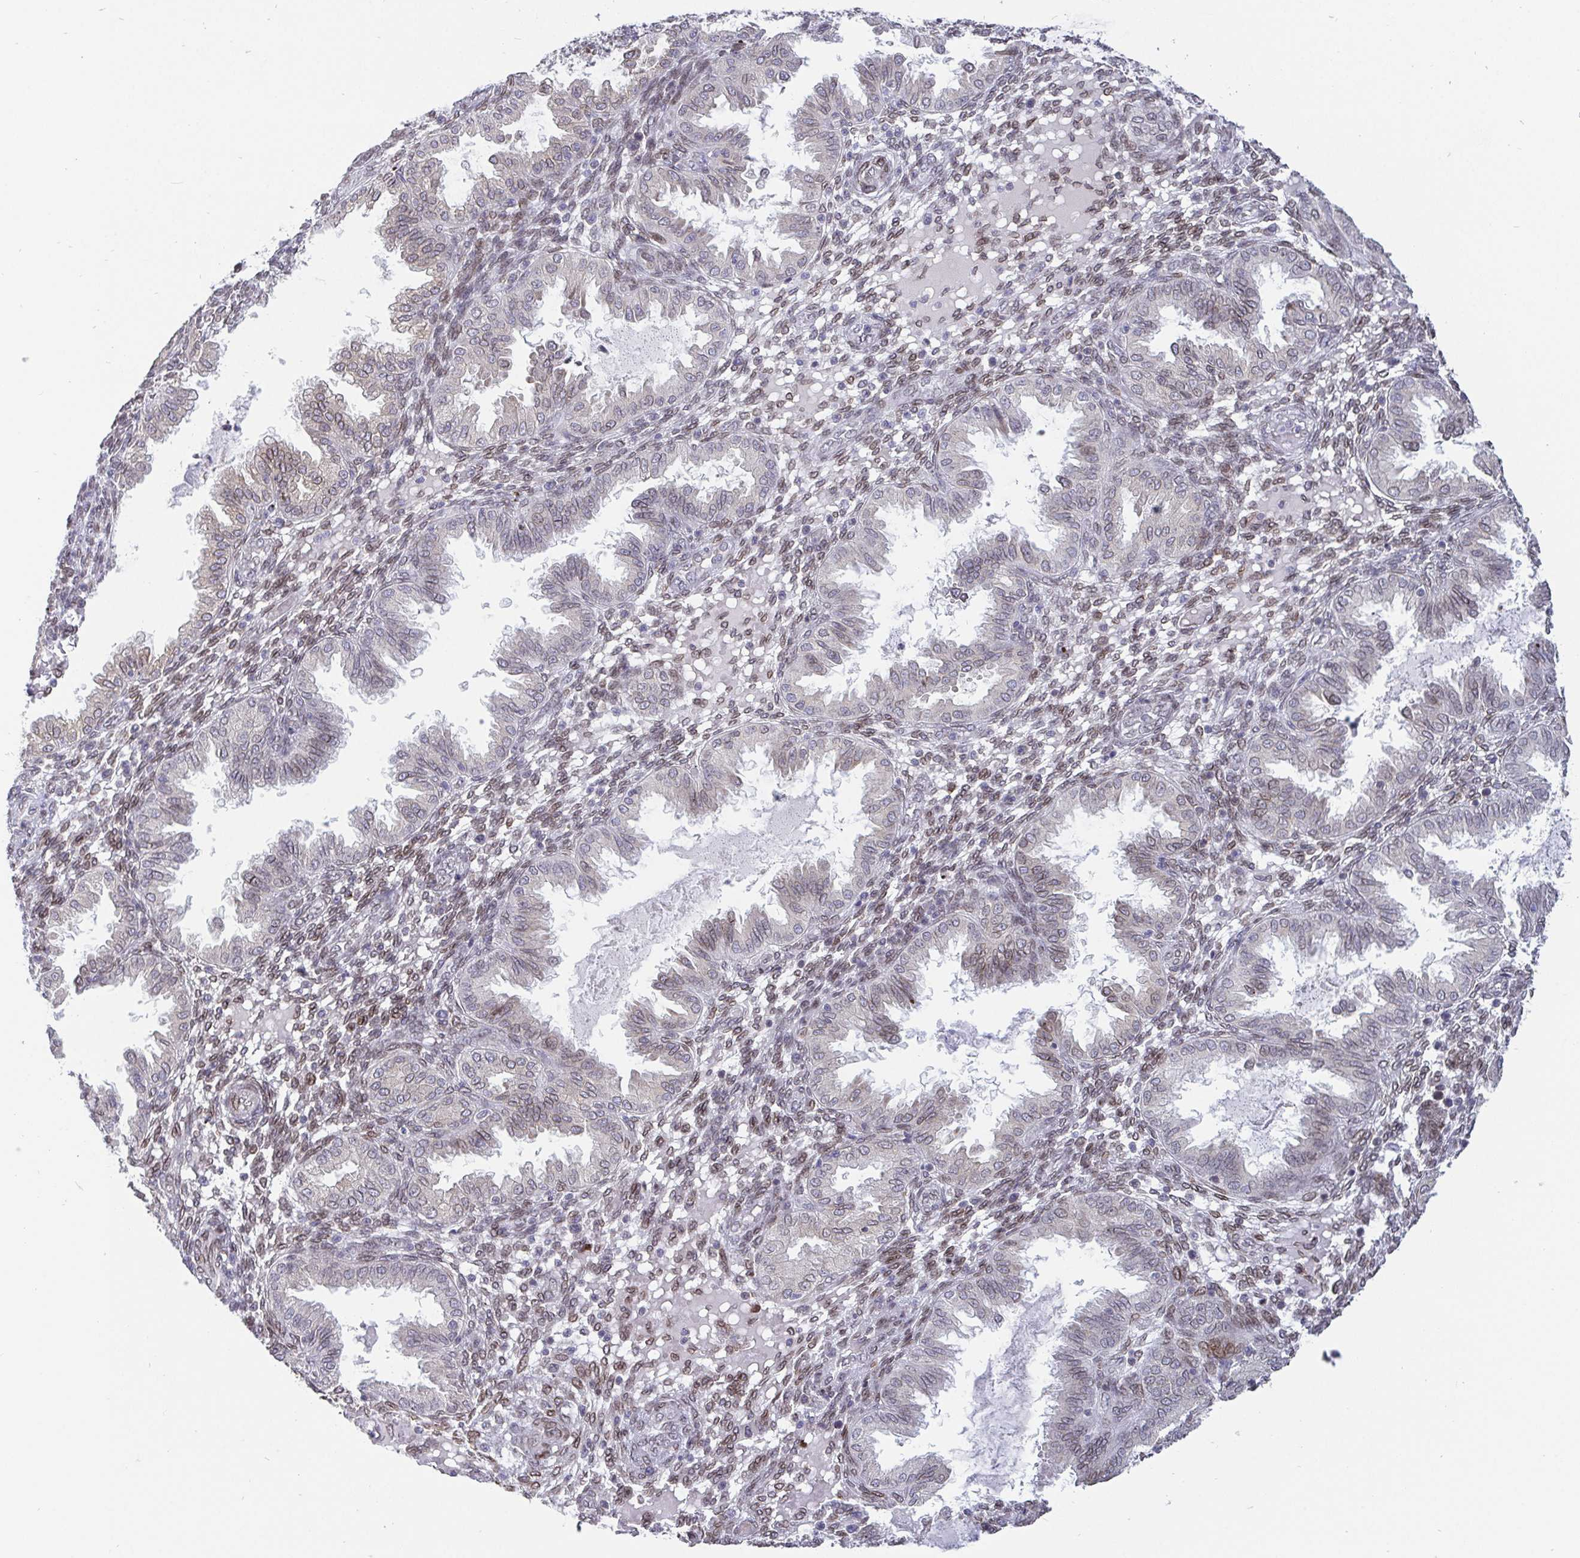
{"staining": {"intensity": "weak", "quantity": "25%-75%", "location": "cytoplasmic/membranous,nuclear"}, "tissue": "endometrium", "cell_type": "Cells in endometrial stroma", "image_type": "normal", "snomed": [{"axis": "morphology", "description": "Normal tissue, NOS"}, {"axis": "topography", "description": "Endometrium"}], "caption": "Protein analysis of unremarkable endometrium displays weak cytoplasmic/membranous,nuclear positivity in about 25%-75% of cells in endometrial stroma.", "gene": "EMD", "patient": {"sex": "female", "age": 33}}